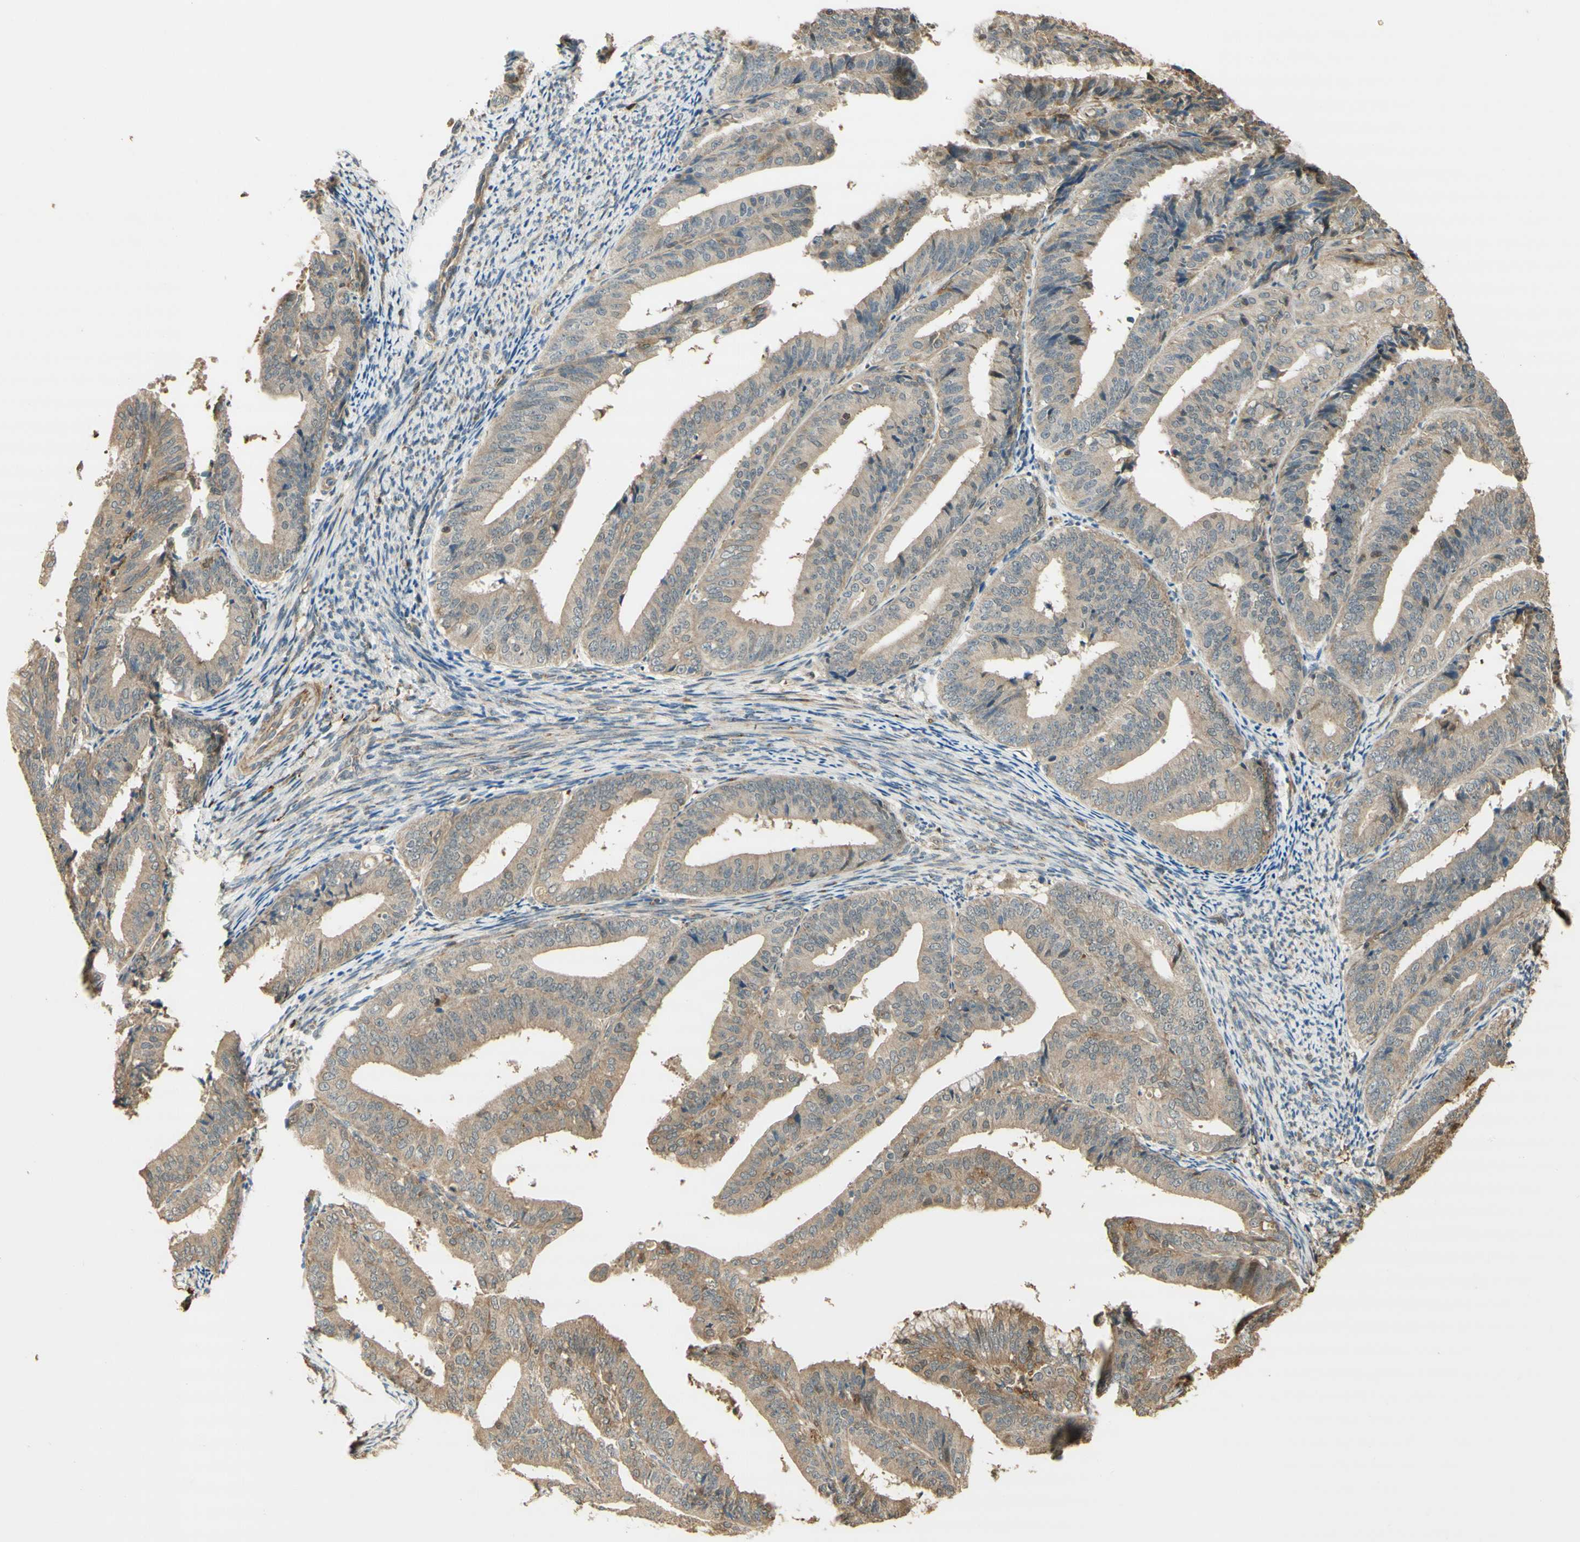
{"staining": {"intensity": "weak", "quantity": ">75%", "location": "cytoplasmic/membranous"}, "tissue": "endometrial cancer", "cell_type": "Tumor cells", "image_type": "cancer", "snomed": [{"axis": "morphology", "description": "Adenocarcinoma, NOS"}, {"axis": "topography", "description": "Endometrium"}], "caption": "An IHC histopathology image of neoplastic tissue is shown. Protein staining in brown highlights weak cytoplasmic/membranous positivity in endometrial cancer within tumor cells.", "gene": "AGER", "patient": {"sex": "female", "age": 63}}